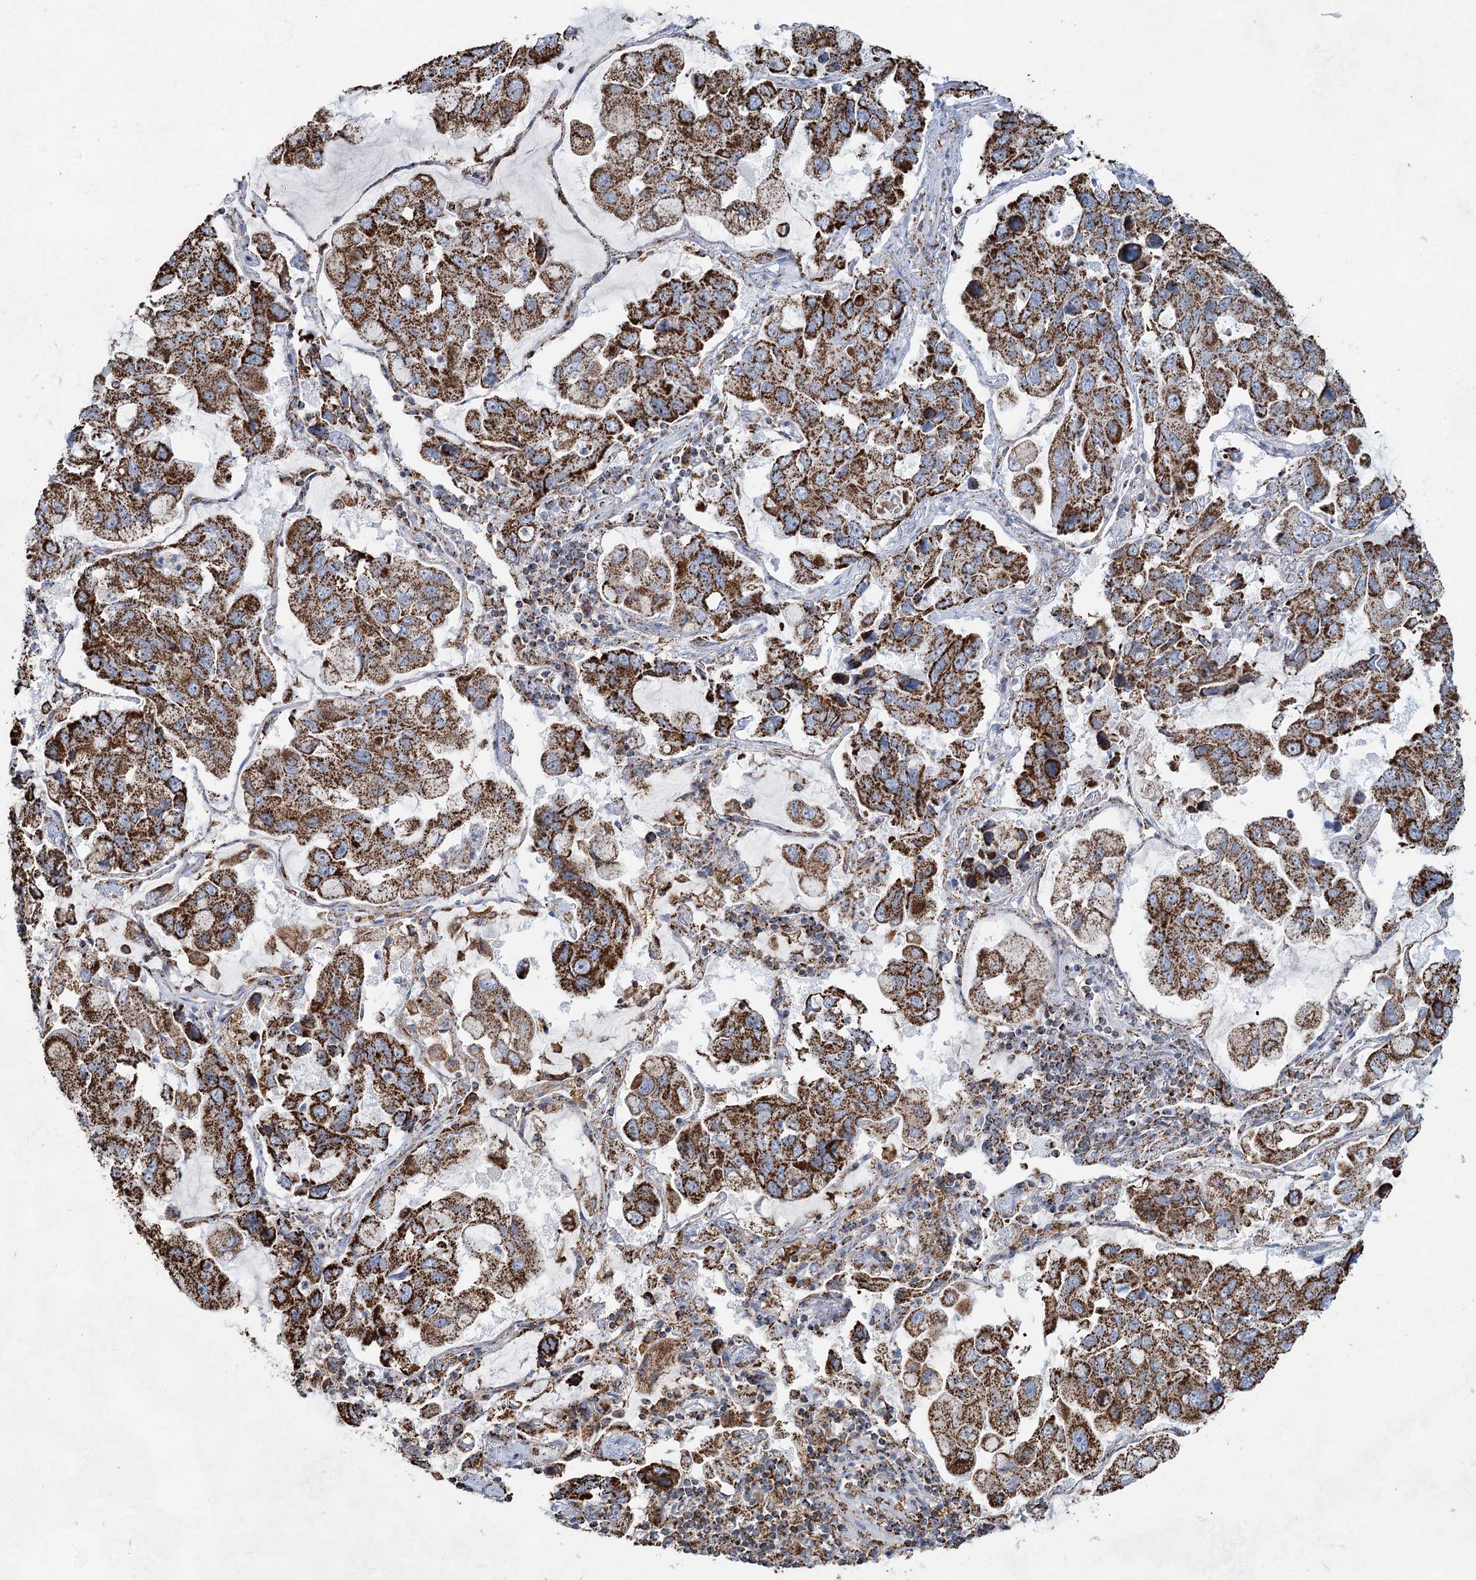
{"staining": {"intensity": "strong", "quantity": ">75%", "location": "cytoplasmic/membranous"}, "tissue": "lung cancer", "cell_type": "Tumor cells", "image_type": "cancer", "snomed": [{"axis": "morphology", "description": "Adenocarcinoma, NOS"}, {"axis": "topography", "description": "Lung"}], "caption": "Immunohistochemical staining of human lung cancer (adenocarcinoma) demonstrates high levels of strong cytoplasmic/membranous expression in approximately >75% of tumor cells. The staining is performed using DAB brown chromogen to label protein expression. The nuclei are counter-stained blue using hematoxylin.", "gene": "CWF19L1", "patient": {"sex": "male", "age": 64}}